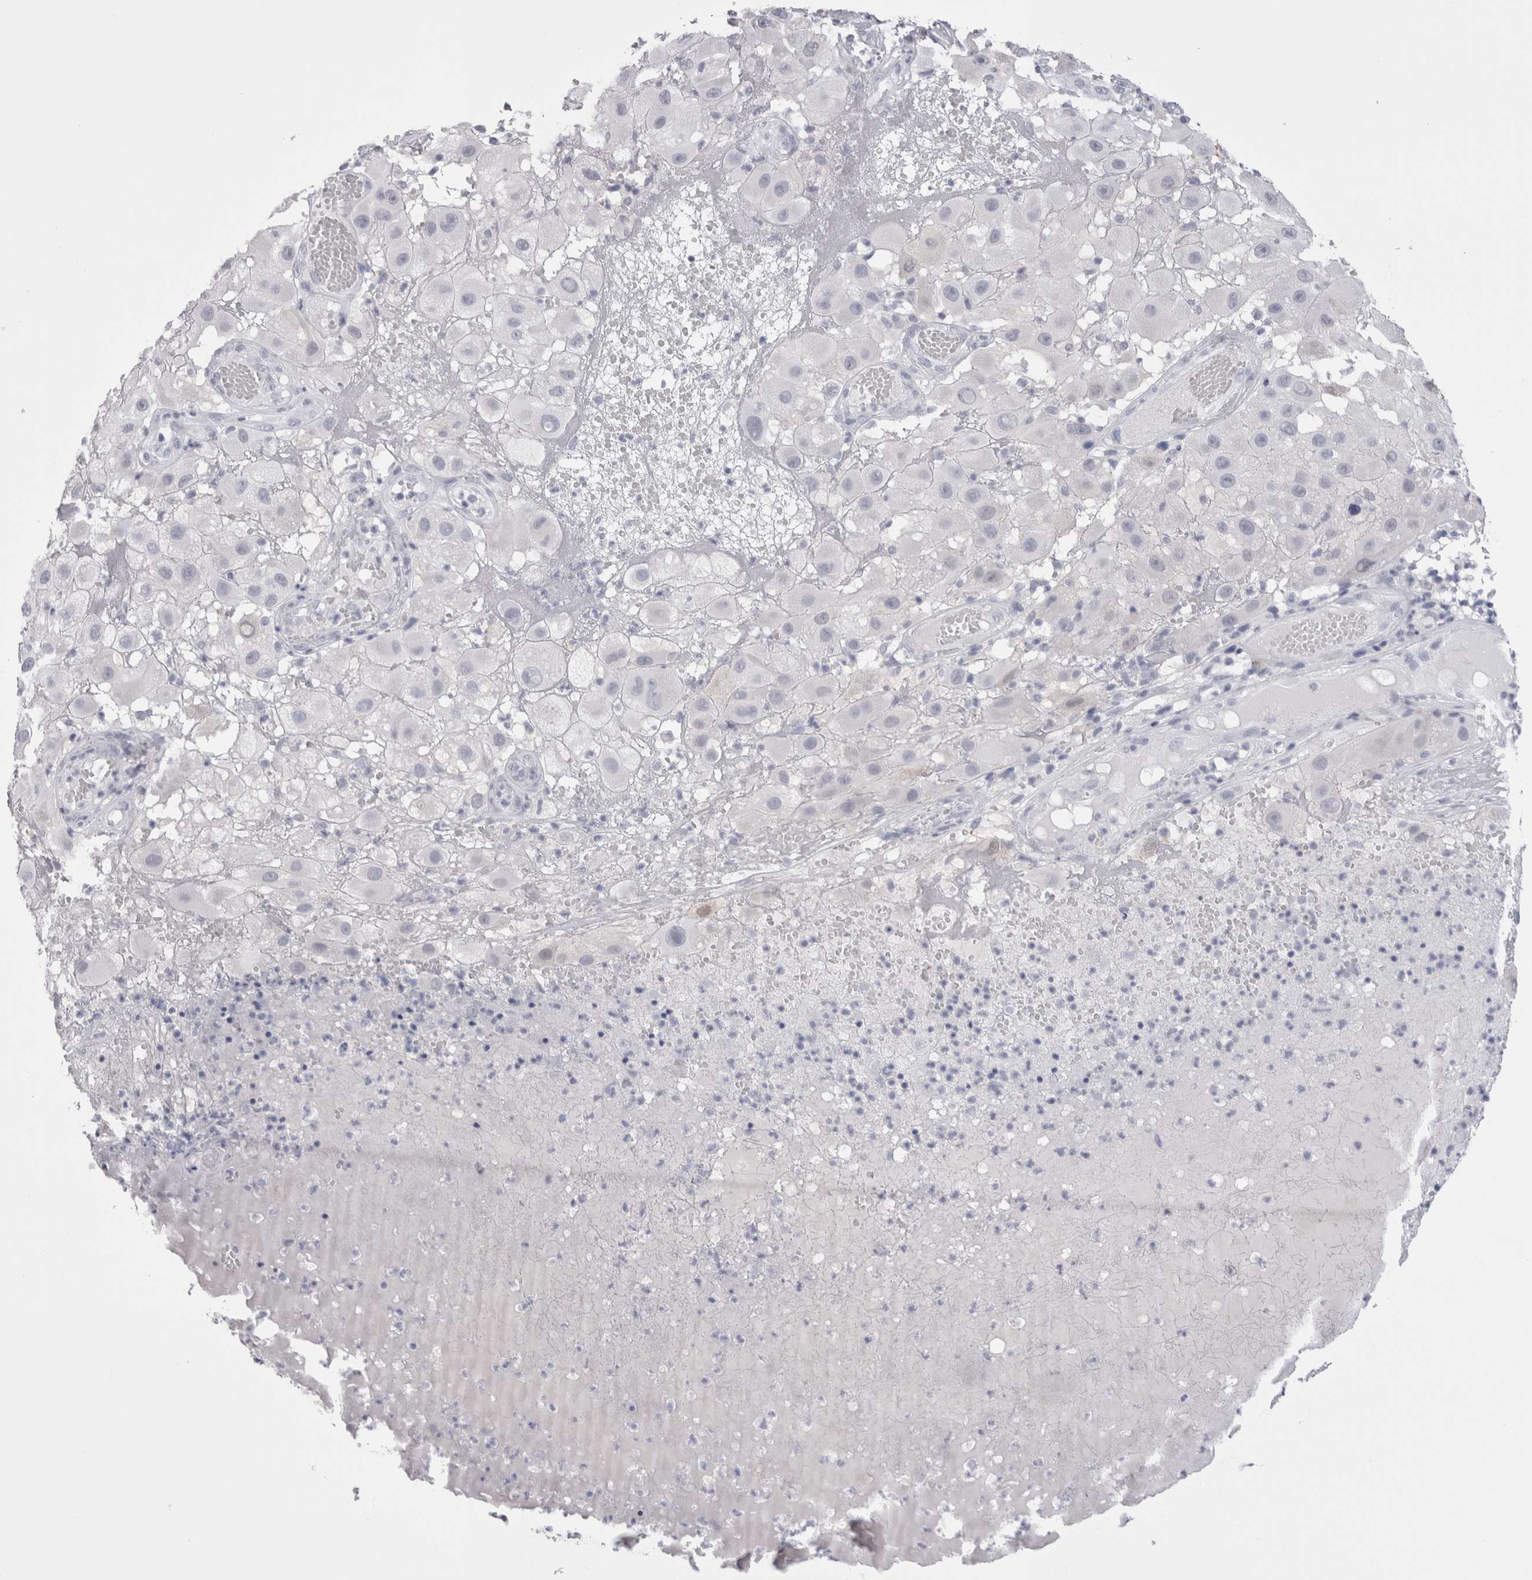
{"staining": {"intensity": "negative", "quantity": "none", "location": "none"}, "tissue": "melanoma", "cell_type": "Tumor cells", "image_type": "cancer", "snomed": [{"axis": "morphology", "description": "Malignant melanoma, NOS"}, {"axis": "topography", "description": "Skin"}], "caption": "Immunohistochemistry micrograph of neoplastic tissue: human malignant melanoma stained with DAB demonstrates no significant protein expression in tumor cells.", "gene": "SUCNR1", "patient": {"sex": "female", "age": 81}}